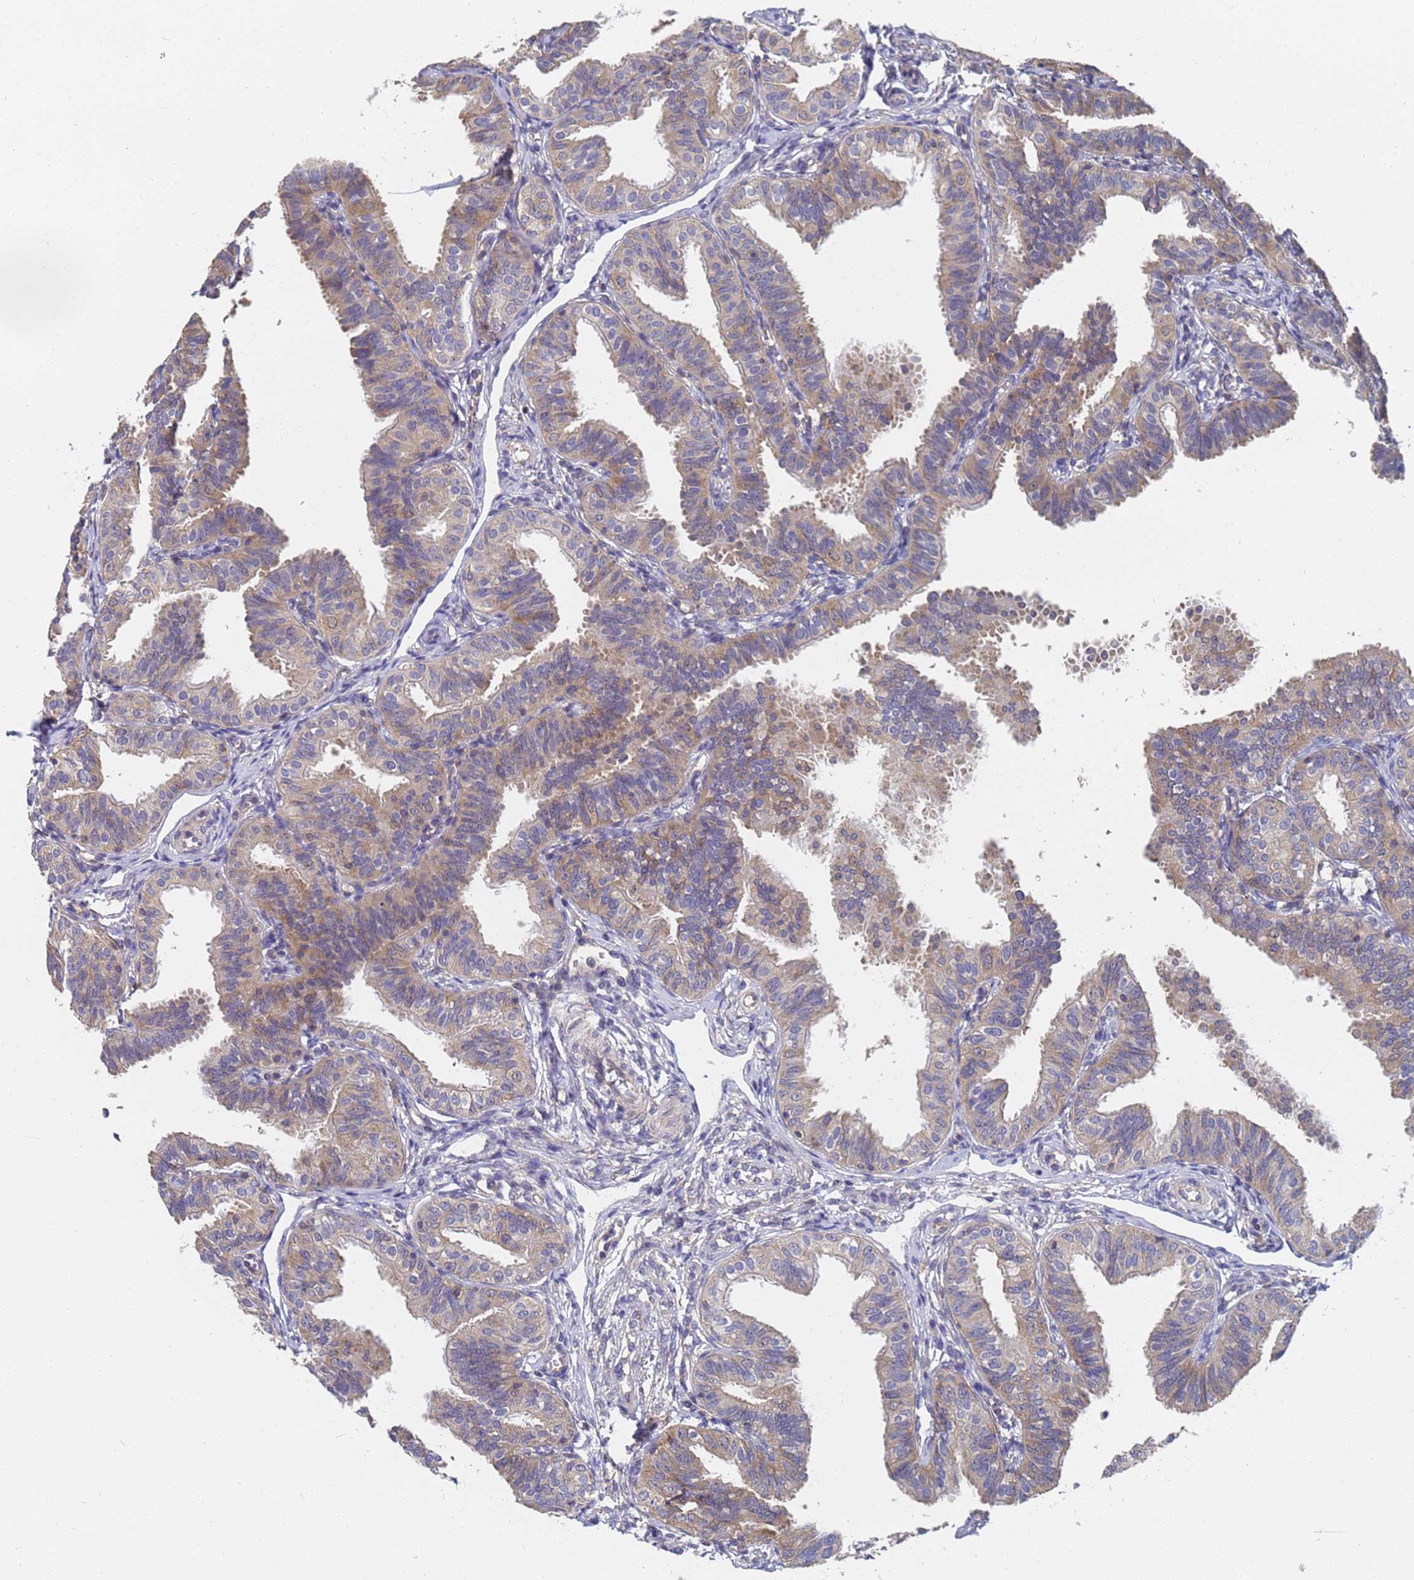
{"staining": {"intensity": "weak", "quantity": "25%-75%", "location": "cytoplasmic/membranous"}, "tissue": "fallopian tube", "cell_type": "Glandular cells", "image_type": "normal", "snomed": [{"axis": "morphology", "description": "Normal tissue, NOS"}, {"axis": "topography", "description": "Fallopian tube"}], "caption": "IHC micrograph of unremarkable human fallopian tube stained for a protein (brown), which exhibits low levels of weak cytoplasmic/membranous expression in about 25%-75% of glandular cells.", "gene": "ALS2CL", "patient": {"sex": "female", "age": 35}}